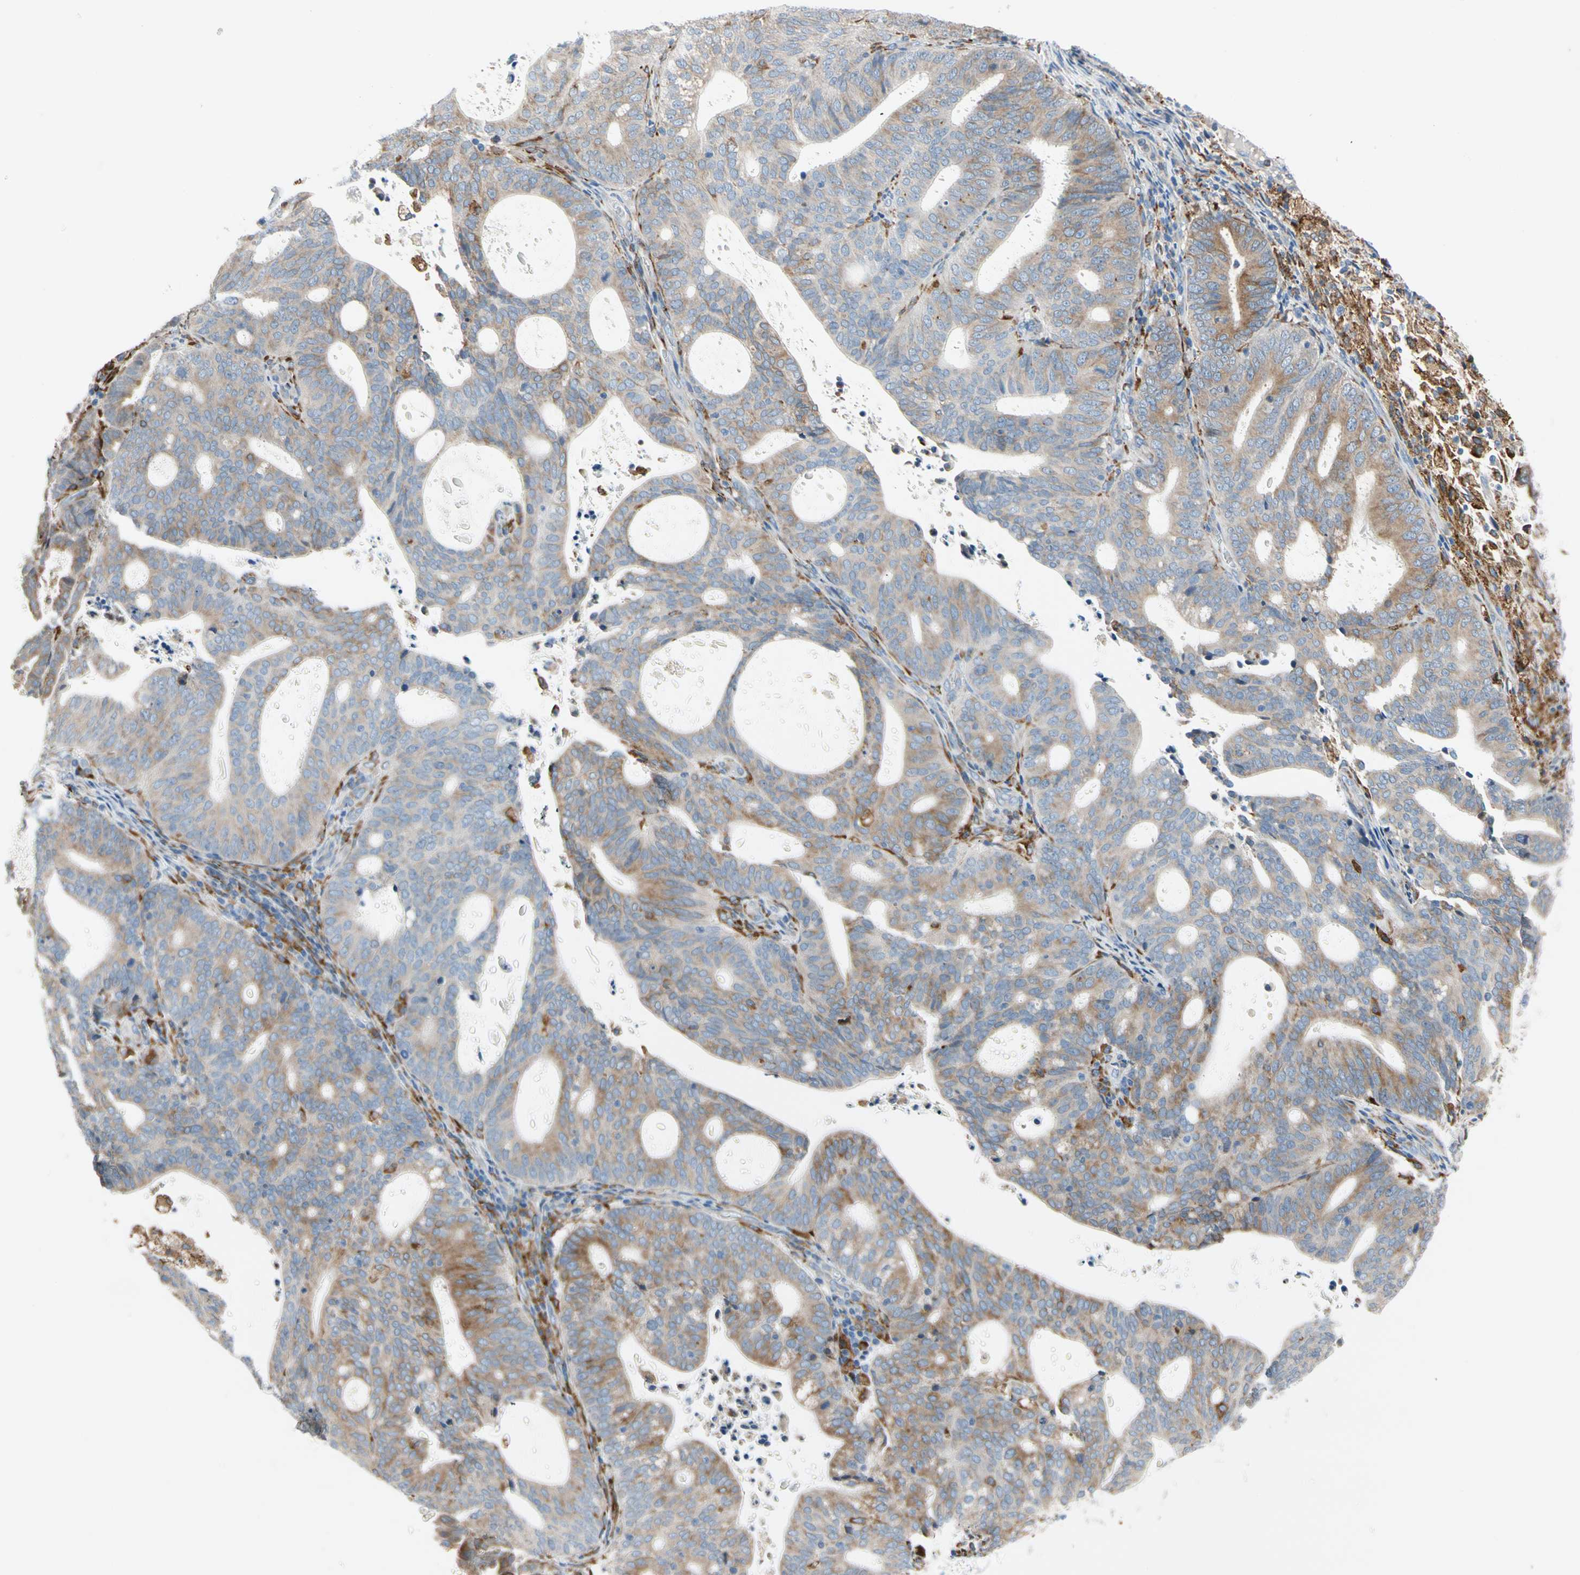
{"staining": {"intensity": "weak", "quantity": ">75%", "location": "cytoplasmic/membranous"}, "tissue": "endometrial cancer", "cell_type": "Tumor cells", "image_type": "cancer", "snomed": [{"axis": "morphology", "description": "Adenocarcinoma, NOS"}, {"axis": "topography", "description": "Uterus"}], "caption": "About >75% of tumor cells in human endometrial cancer exhibit weak cytoplasmic/membranous protein staining as visualized by brown immunohistochemical staining.", "gene": "LRPAP1", "patient": {"sex": "female", "age": 83}}